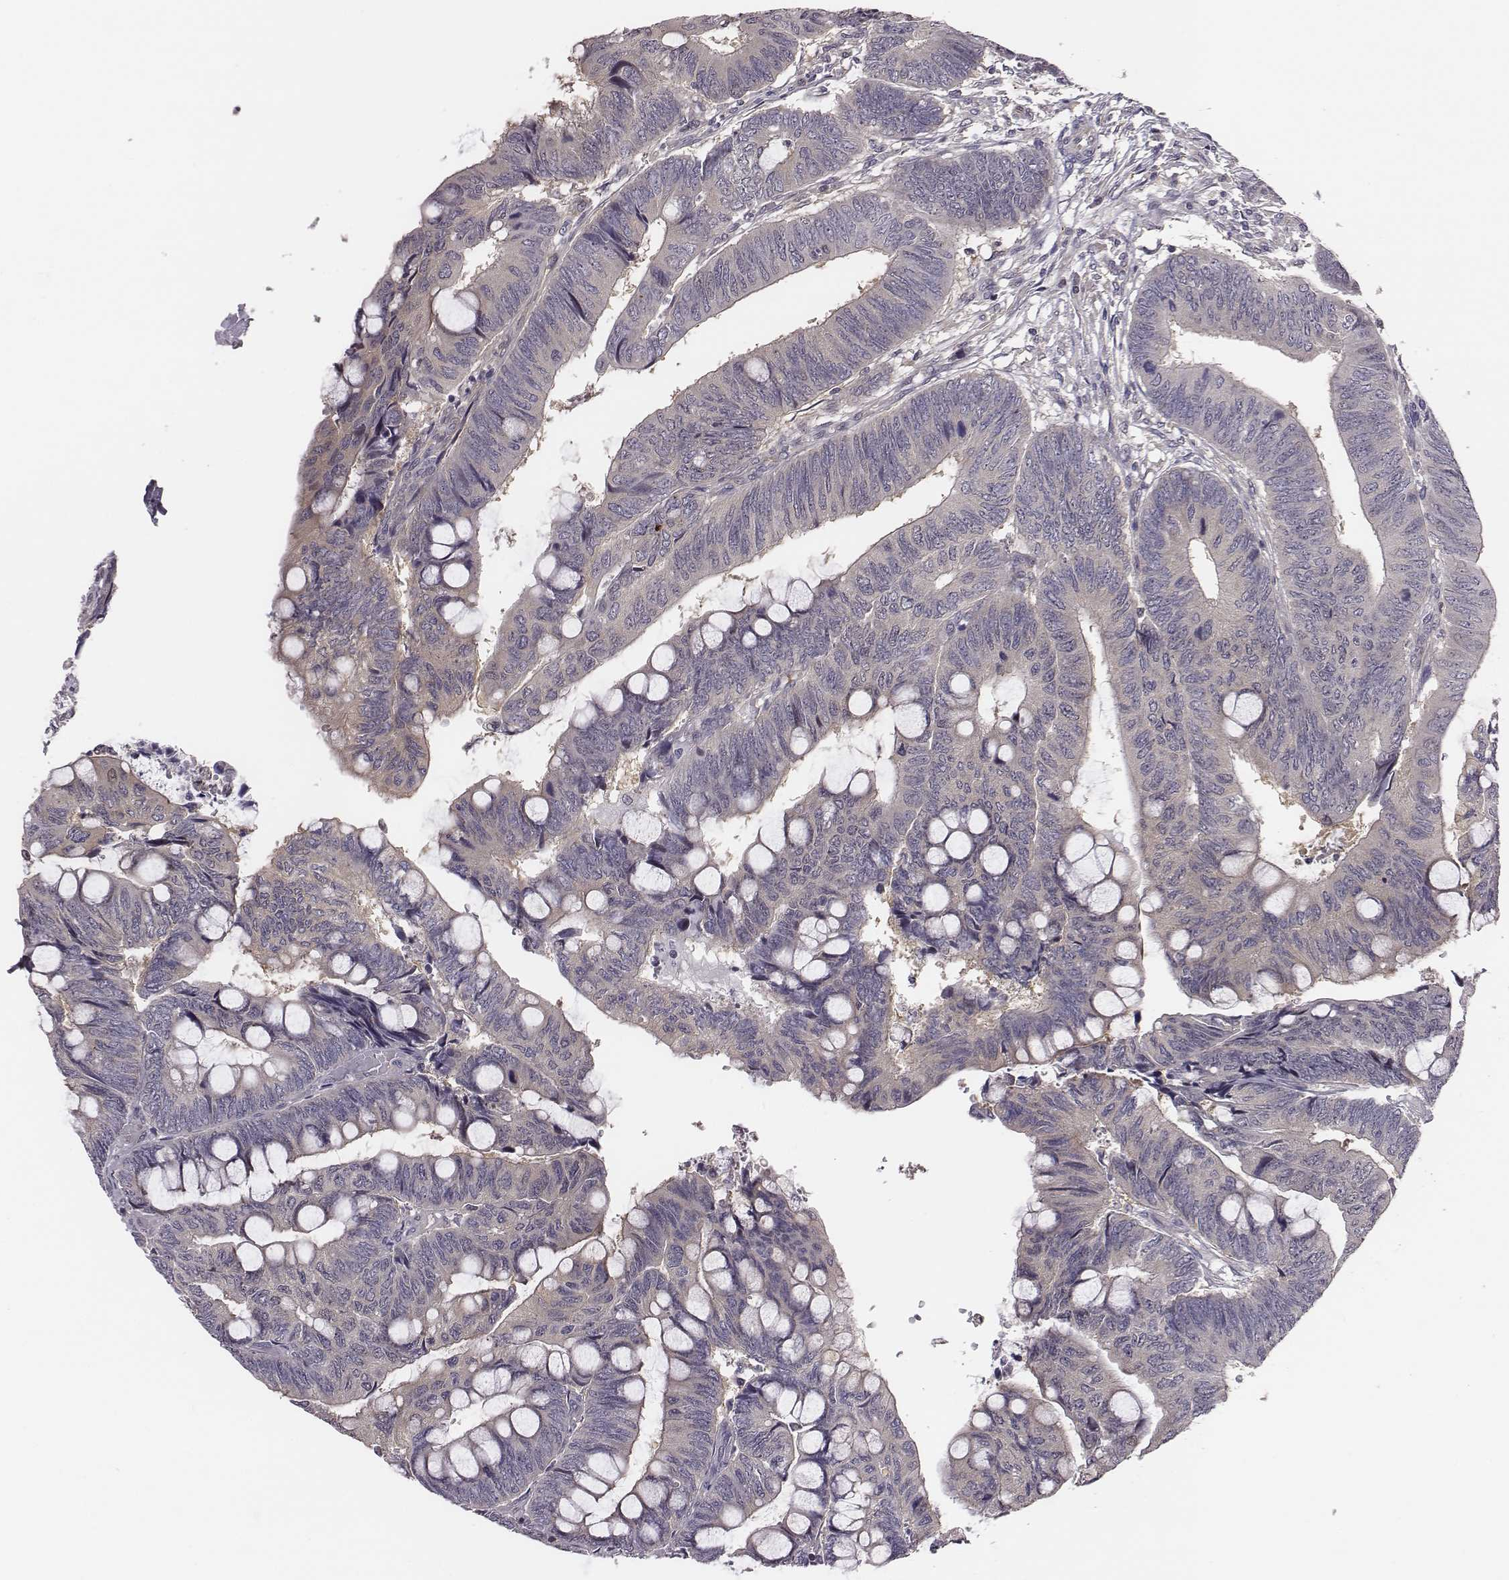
{"staining": {"intensity": "weak", "quantity": "25%-75%", "location": "cytoplasmic/membranous"}, "tissue": "colorectal cancer", "cell_type": "Tumor cells", "image_type": "cancer", "snomed": [{"axis": "morphology", "description": "Normal tissue, NOS"}, {"axis": "morphology", "description": "Adenocarcinoma, NOS"}, {"axis": "topography", "description": "Rectum"}], "caption": "DAB (3,3'-diaminobenzidine) immunohistochemical staining of human adenocarcinoma (colorectal) displays weak cytoplasmic/membranous protein expression in about 25%-75% of tumor cells. The staining was performed using DAB (3,3'-diaminobenzidine), with brown indicating positive protein expression. Nuclei are stained blue with hematoxylin.", "gene": "SMURF2", "patient": {"sex": "male", "age": 92}}